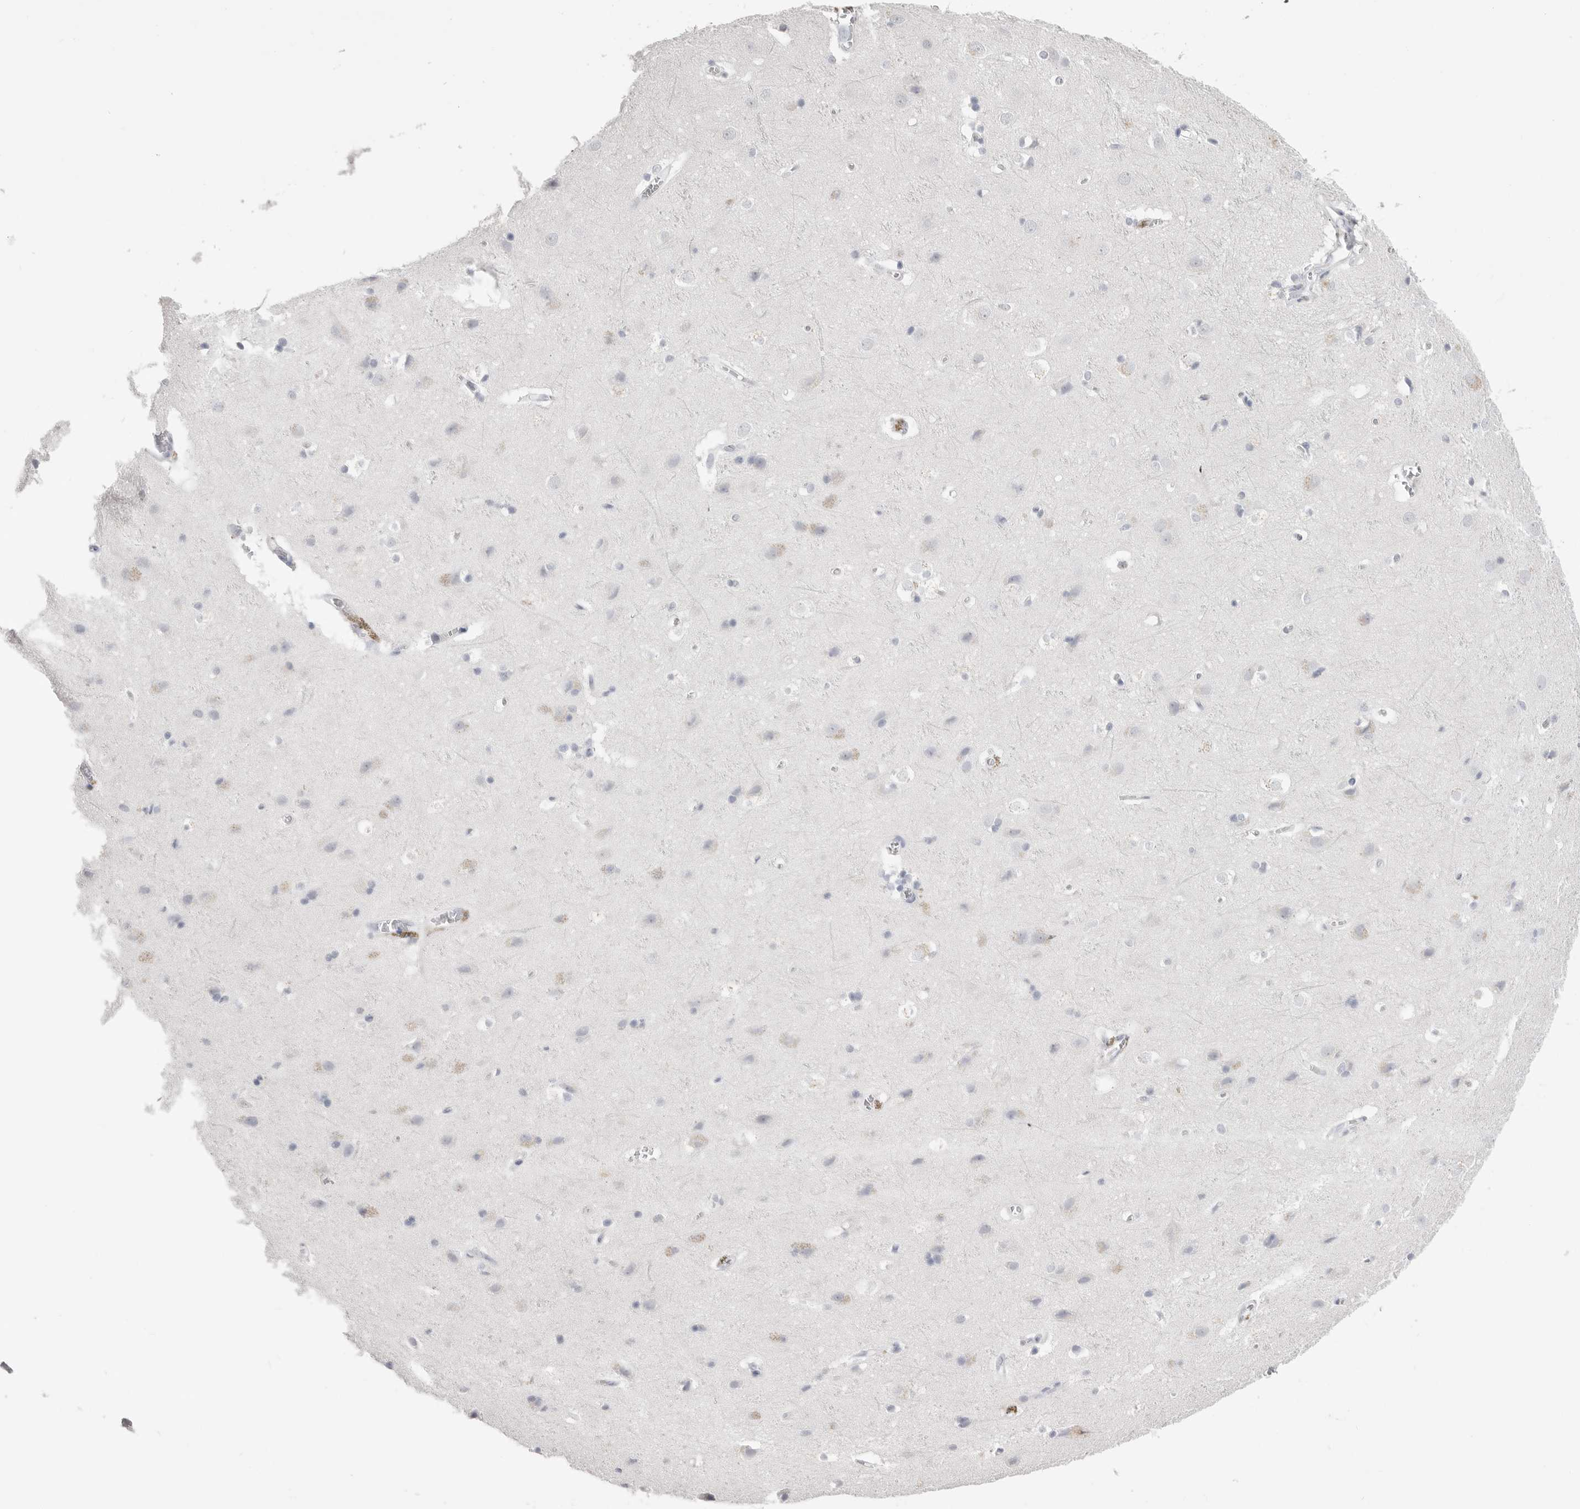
{"staining": {"intensity": "negative", "quantity": "none", "location": "none"}, "tissue": "cerebral cortex", "cell_type": "Endothelial cells", "image_type": "normal", "snomed": [{"axis": "morphology", "description": "Normal tissue, NOS"}, {"axis": "topography", "description": "Cerebral cortex"}], "caption": "This is an IHC photomicrograph of unremarkable human cerebral cortex. There is no positivity in endothelial cells.", "gene": "CPB1", "patient": {"sex": "male", "age": 54}}